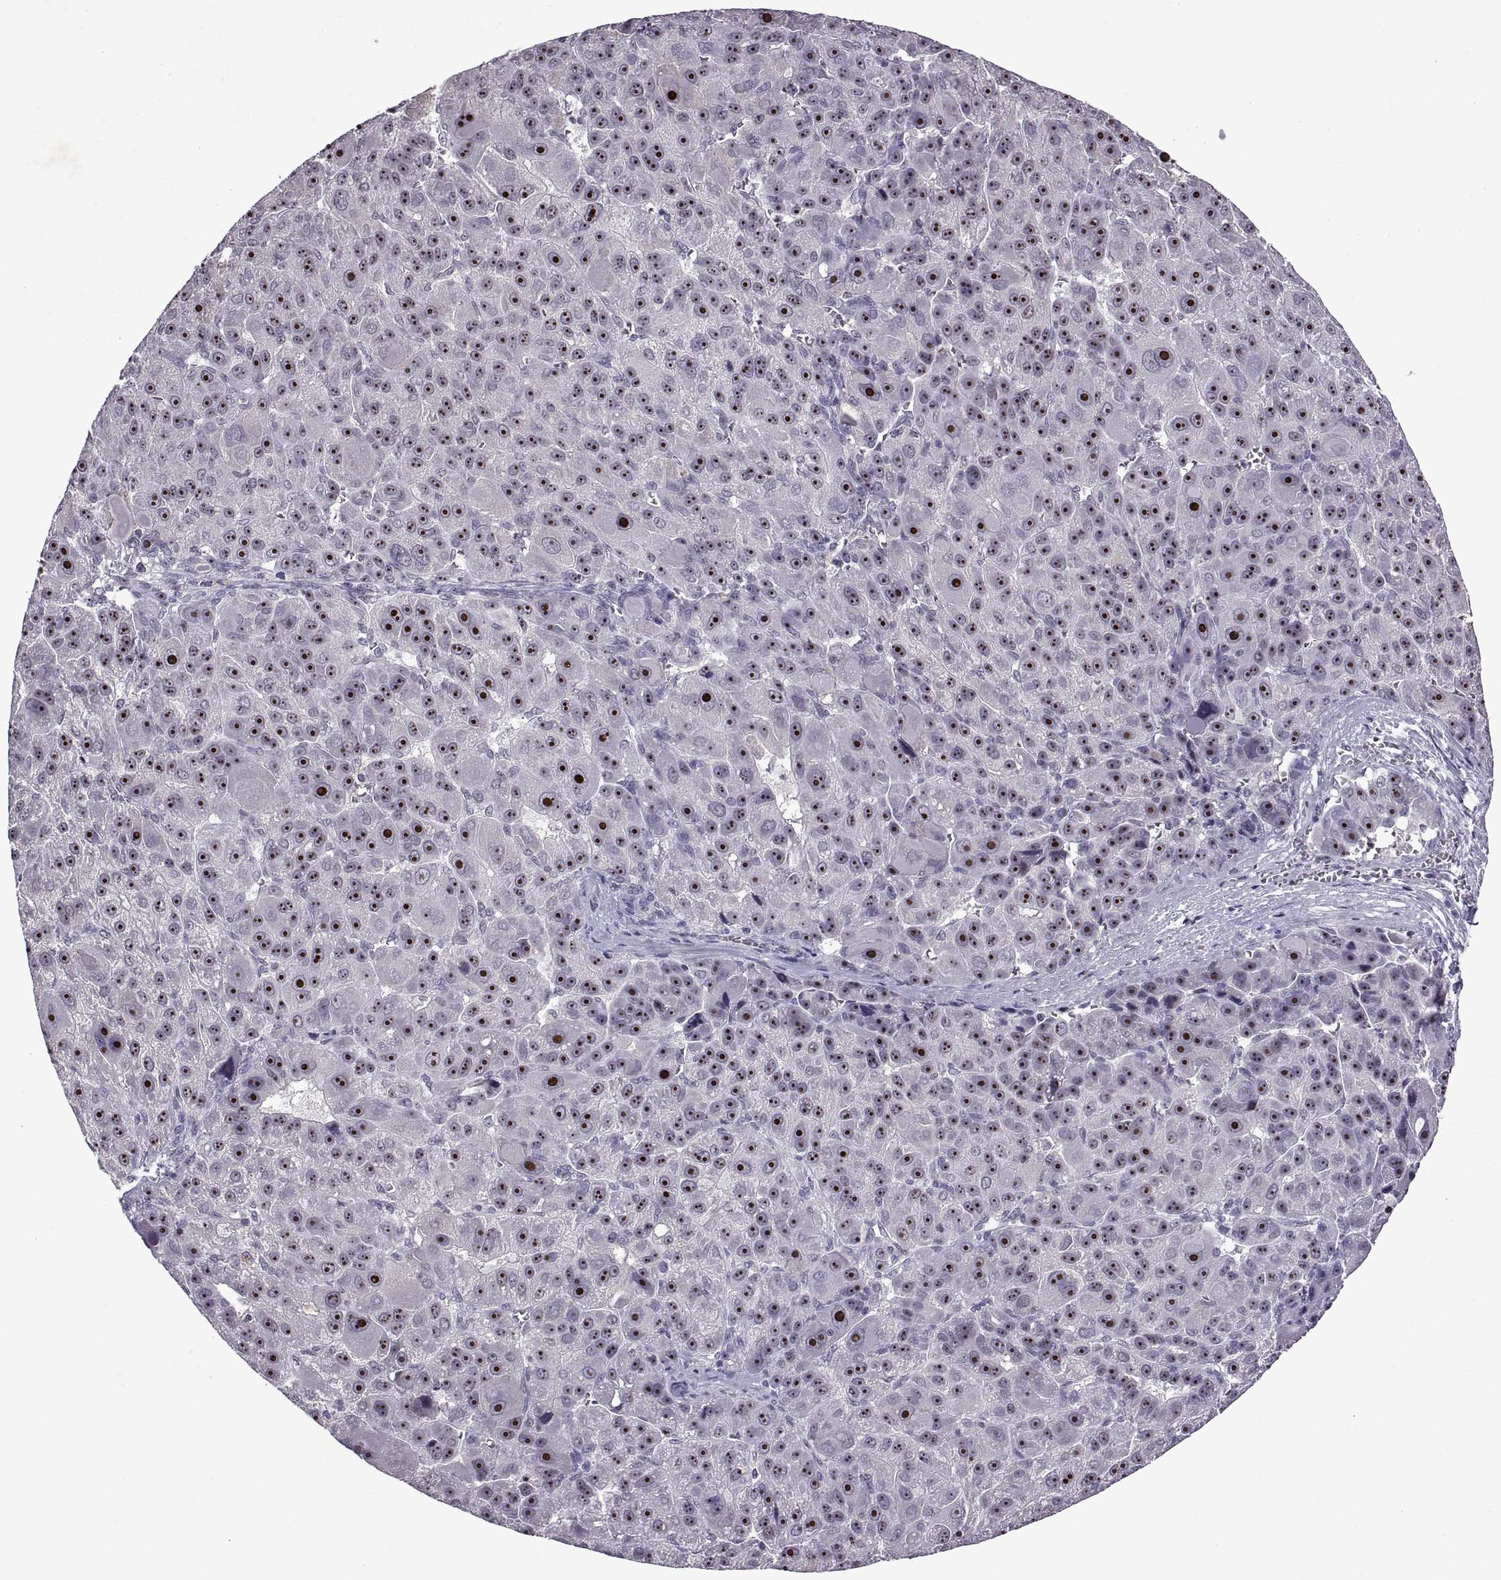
{"staining": {"intensity": "strong", "quantity": ">75%", "location": "nuclear"}, "tissue": "liver cancer", "cell_type": "Tumor cells", "image_type": "cancer", "snomed": [{"axis": "morphology", "description": "Carcinoma, Hepatocellular, NOS"}, {"axis": "topography", "description": "Liver"}], "caption": "Approximately >75% of tumor cells in liver cancer (hepatocellular carcinoma) show strong nuclear protein staining as visualized by brown immunohistochemical staining.", "gene": "SINHCAF", "patient": {"sex": "male", "age": 76}}